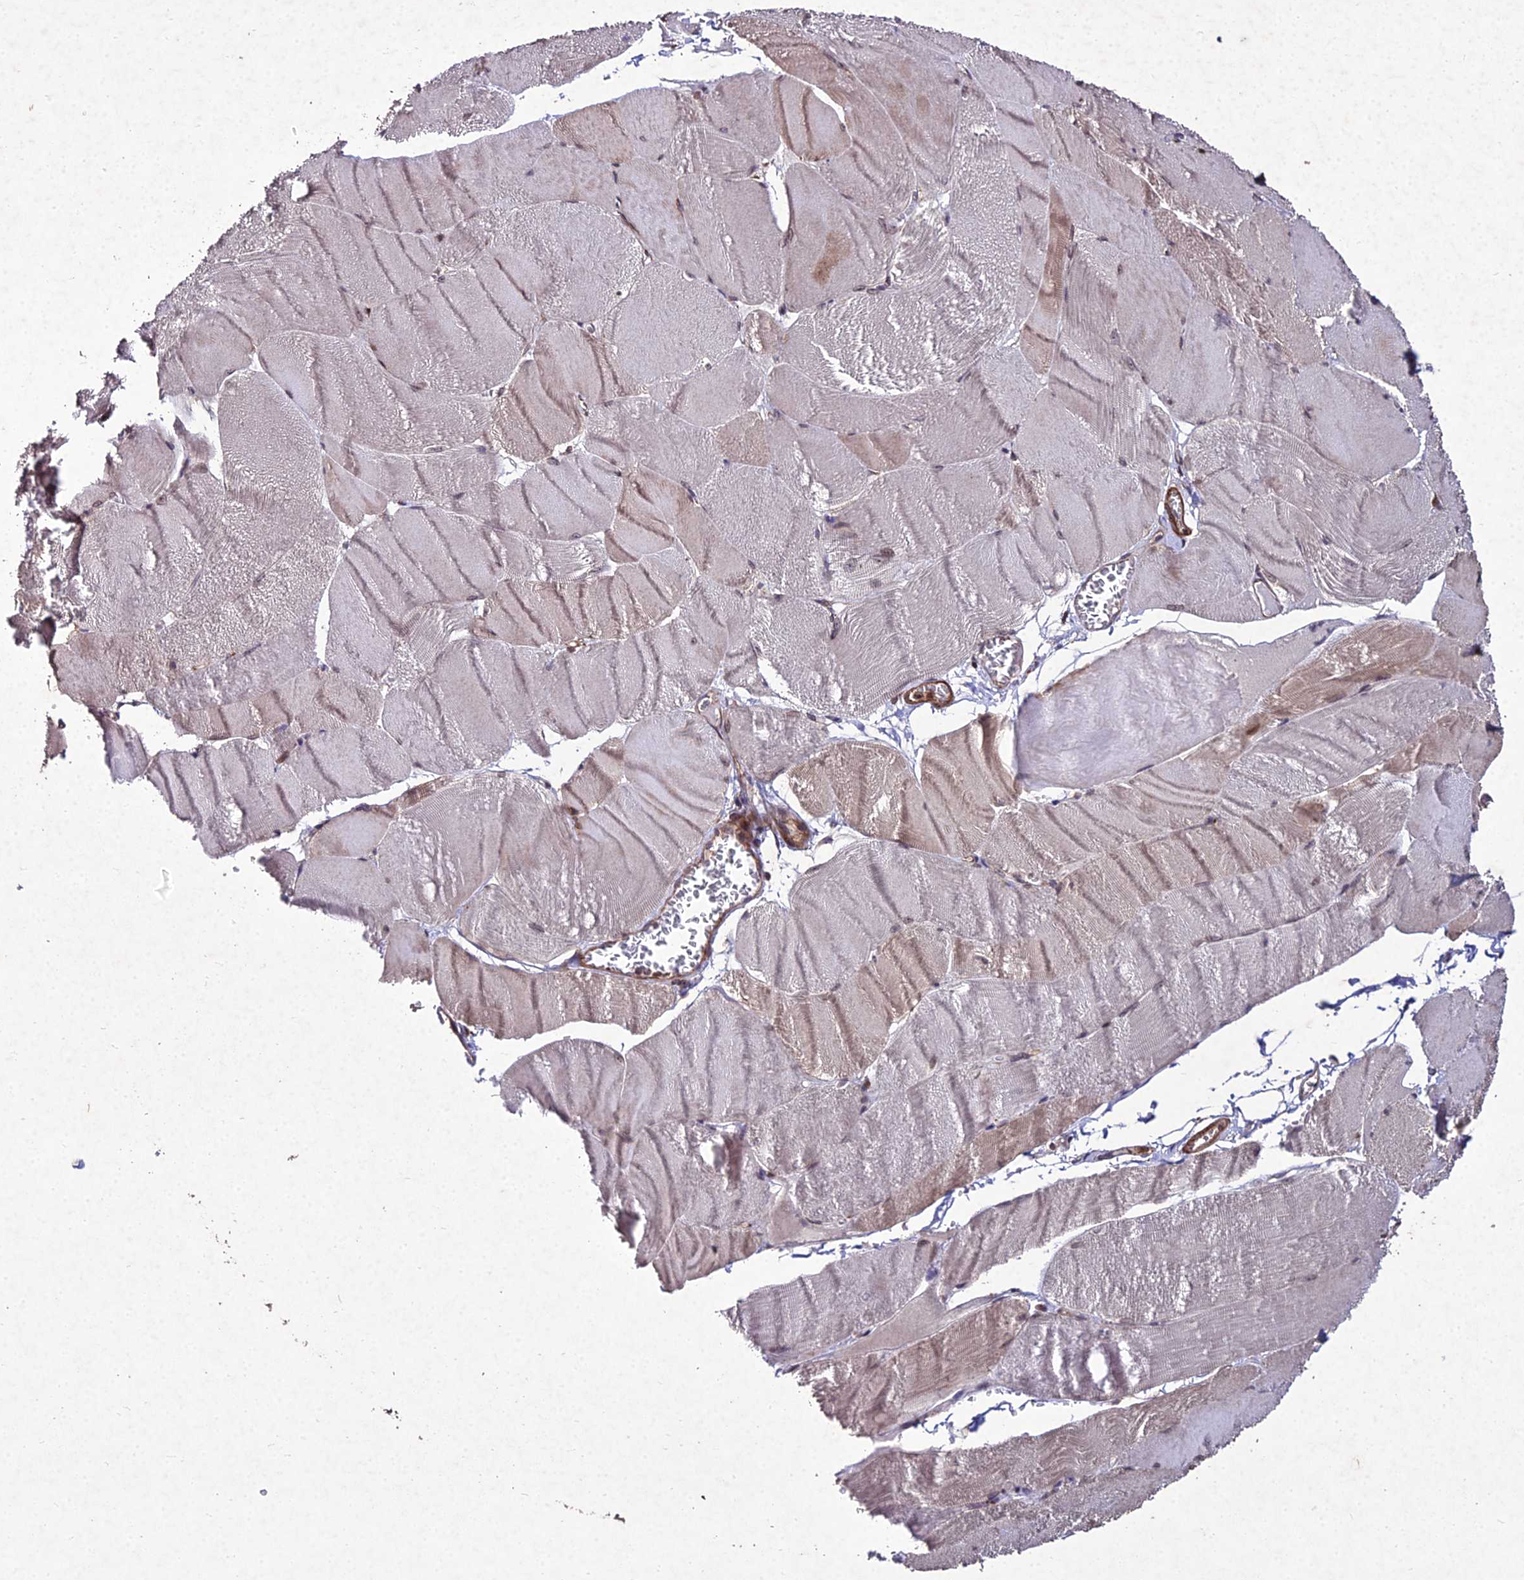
{"staining": {"intensity": "weak", "quantity": "25%-75%", "location": "cytoplasmic/membranous"}, "tissue": "skeletal muscle", "cell_type": "Myocytes", "image_type": "normal", "snomed": [{"axis": "morphology", "description": "Normal tissue, NOS"}, {"axis": "morphology", "description": "Basal cell carcinoma"}, {"axis": "topography", "description": "Skeletal muscle"}], "caption": "Immunohistochemical staining of normal skeletal muscle reveals 25%-75% levels of weak cytoplasmic/membranous protein staining in approximately 25%-75% of myocytes.", "gene": "ZNF766", "patient": {"sex": "female", "age": 64}}